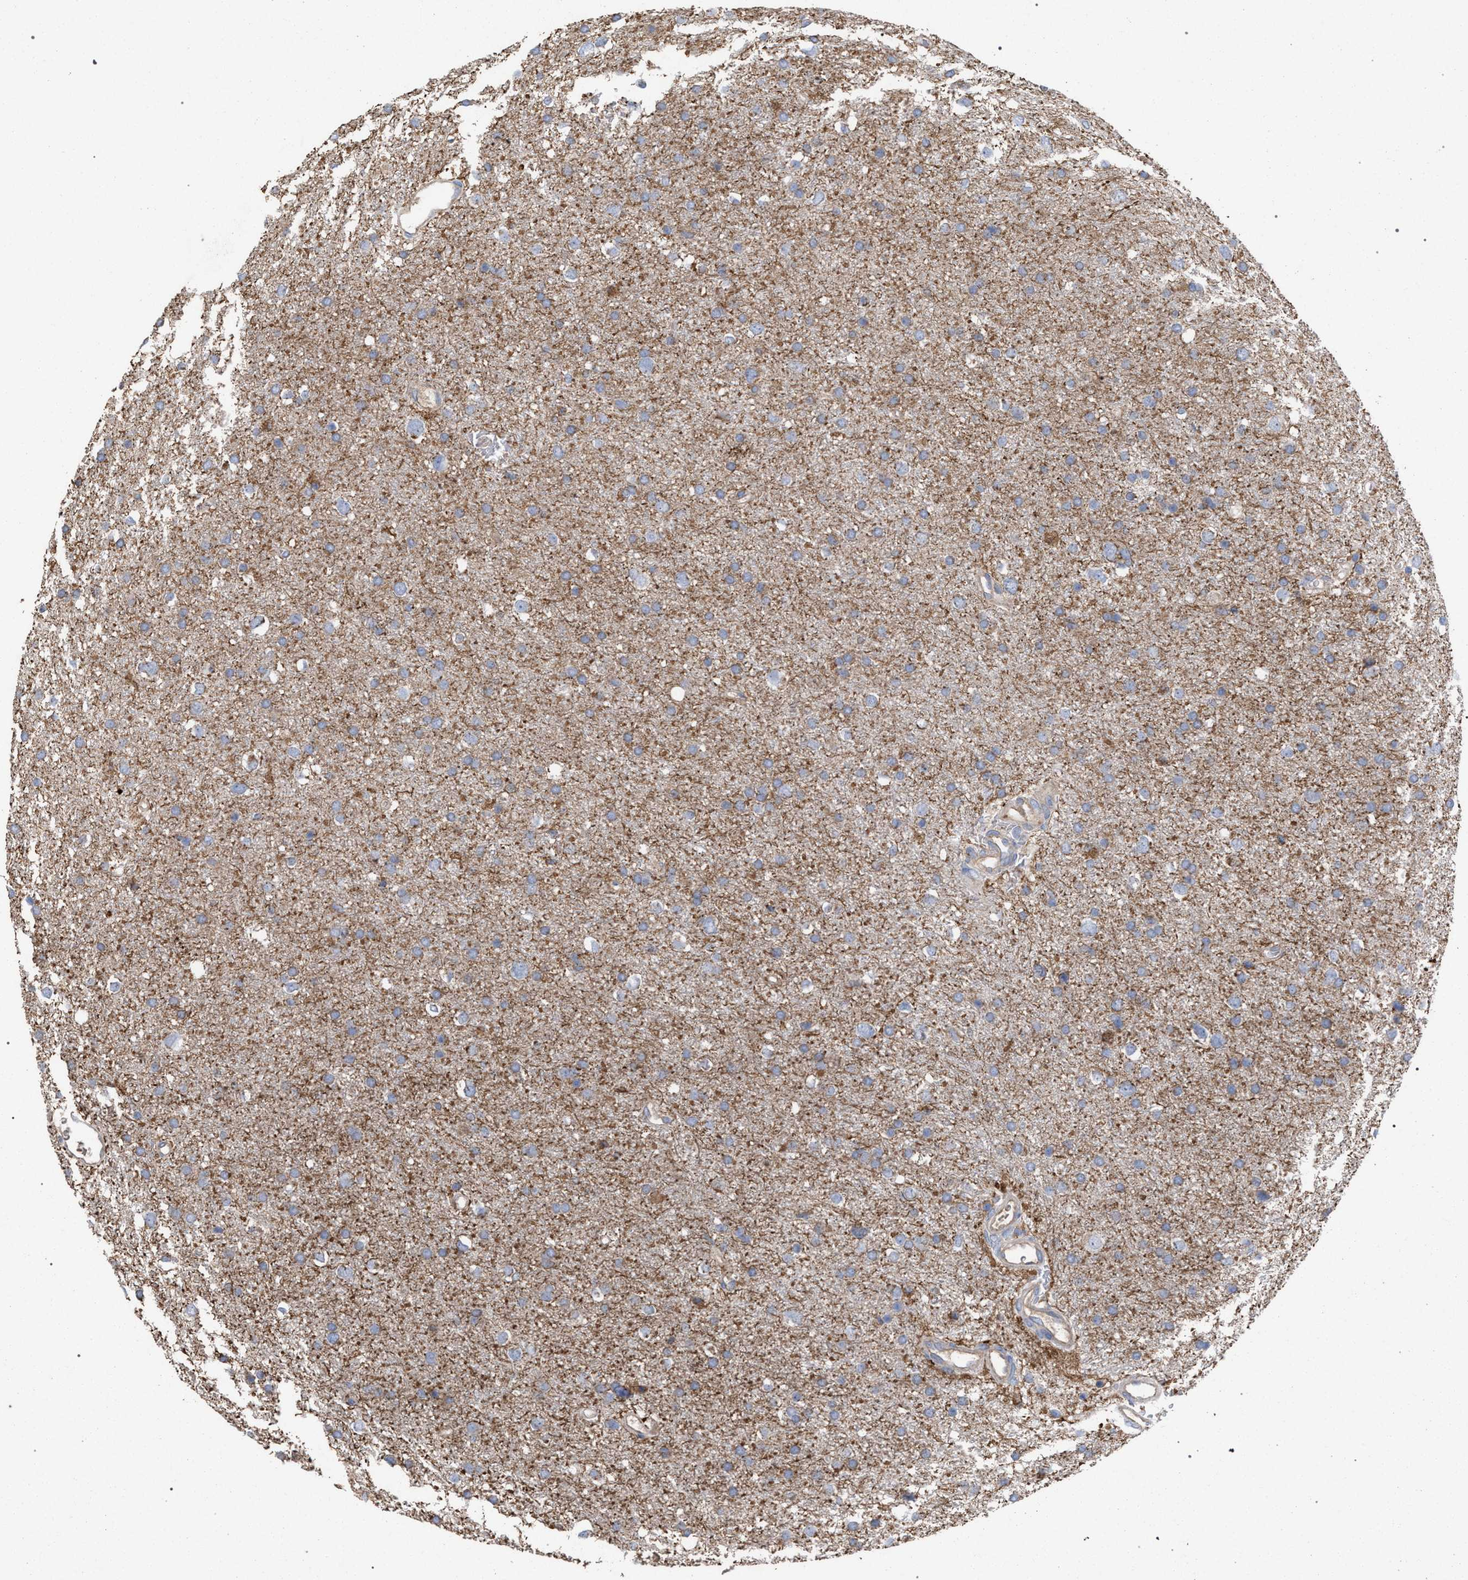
{"staining": {"intensity": "weak", "quantity": "25%-75%", "location": "cytoplasmic/membranous"}, "tissue": "glioma", "cell_type": "Tumor cells", "image_type": "cancer", "snomed": [{"axis": "morphology", "description": "Glioma, malignant, Low grade"}, {"axis": "topography", "description": "Brain"}], "caption": "Malignant glioma (low-grade) stained for a protein (brown) reveals weak cytoplasmic/membranous positive positivity in about 25%-75% of tumor cells.", "gene": "BCL2L12", "patient": {"sex": "female", "age": 37}}